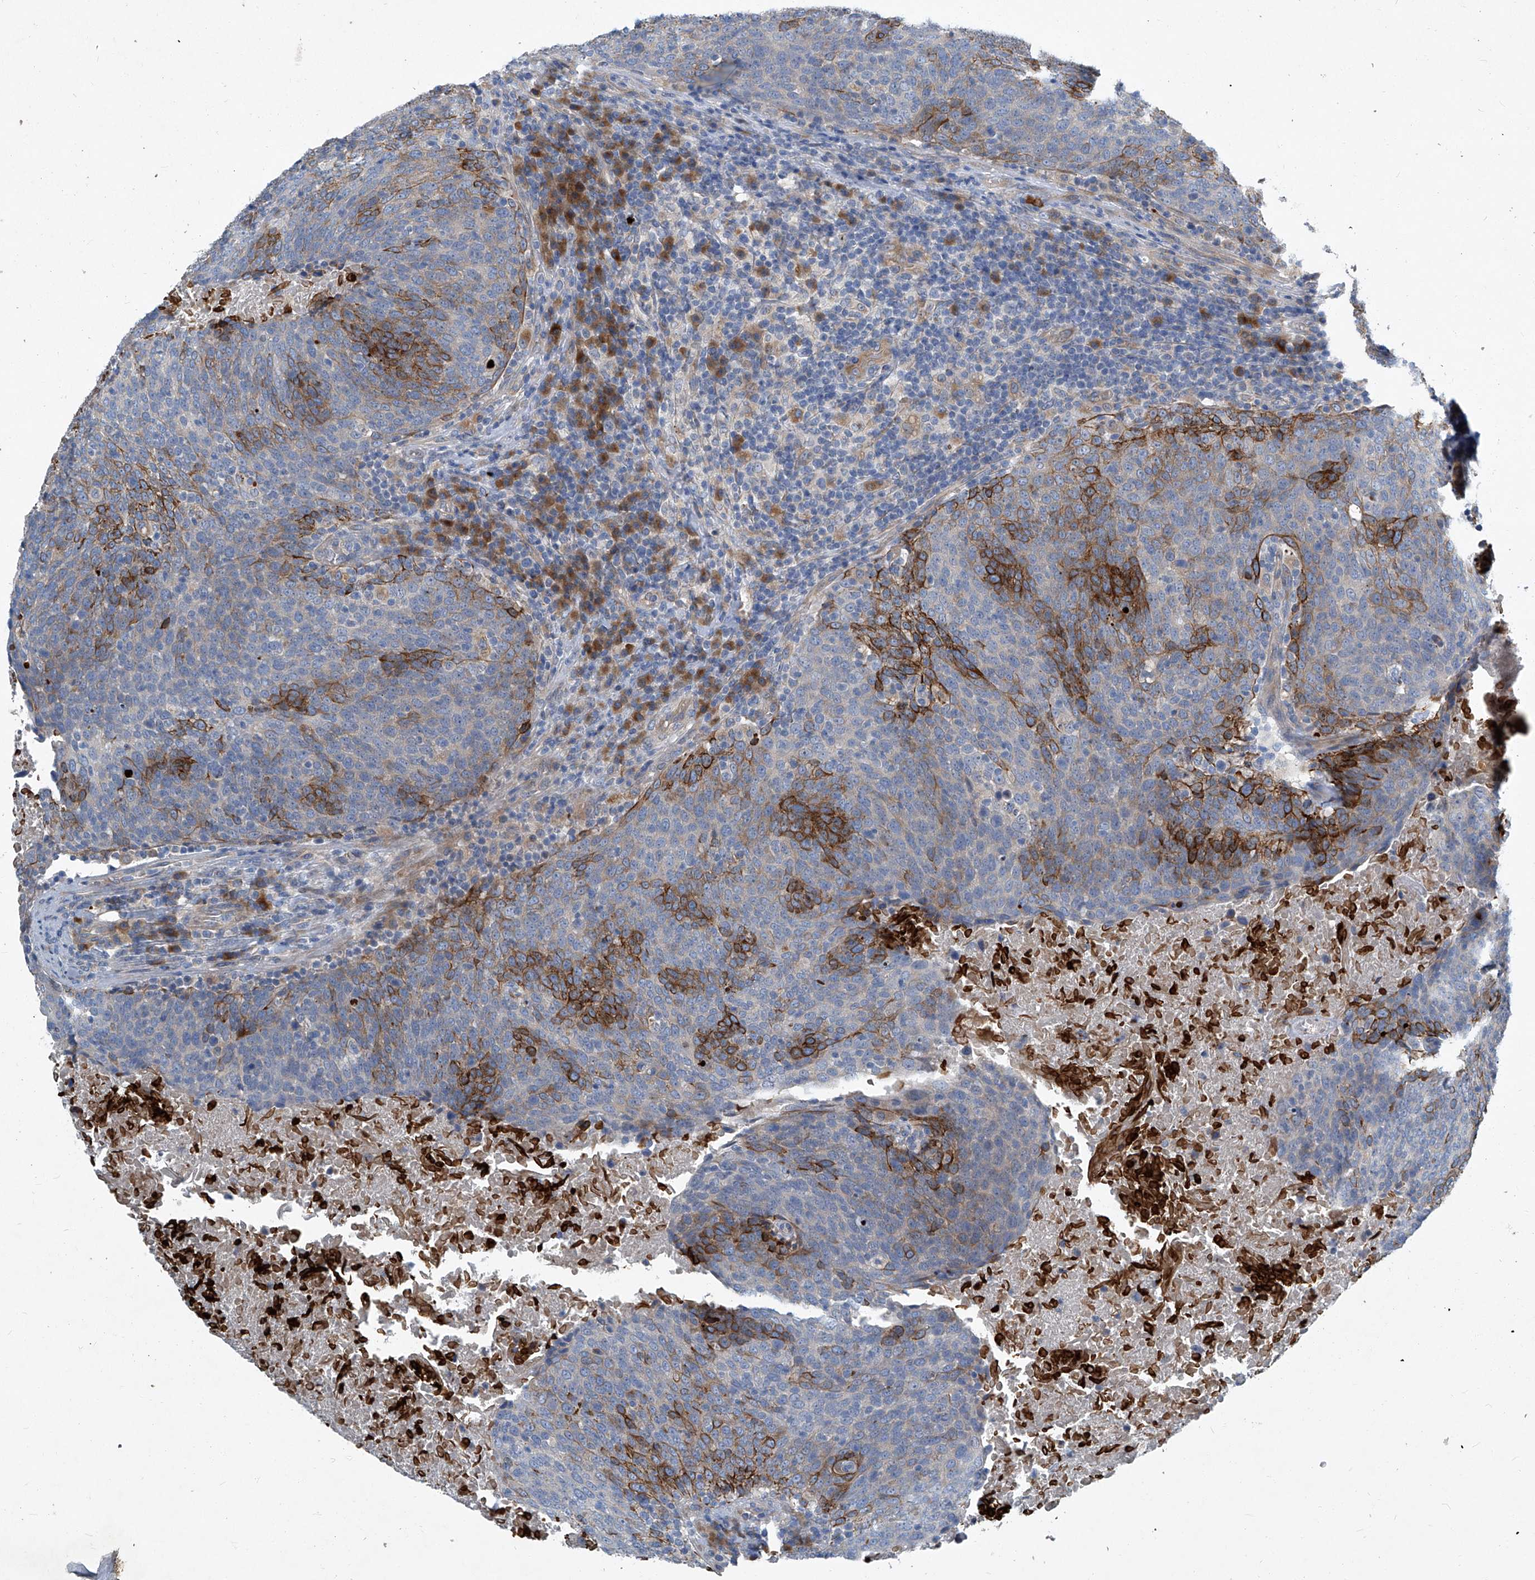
{"staining": {"intensity": "strong", "quantity": "<25%", "location": "cytoplasmic/membranous"}, "tissue": "head and neck cancer", "cell_type": "Tumor cells", "image_type": "cancer", "snomed": [{"axis": "morphology", "description": "Squamous cell carcinoma, NOS"}, {"axis": "morphology", "description": "Squamous cell carcinoma, metastatic, NOS"}, {"axis": "topography", "description": "Lymph node"}, {"axis": "topography", "description": "Head-Neck"}], "caption": "IHC histopathology image of neoplastic tissue: human squamous cell carcinoma (head and neck) stained using immunohistochemistry demonstrates medium levels of strong protein expression localized specifically in the cytoplasmic/membranous of tumor cells, appearing as a cytoplasmic/membranous brown color.", "gene": "SLC26A11", "patient": {"sex": "male", "age": 62}}